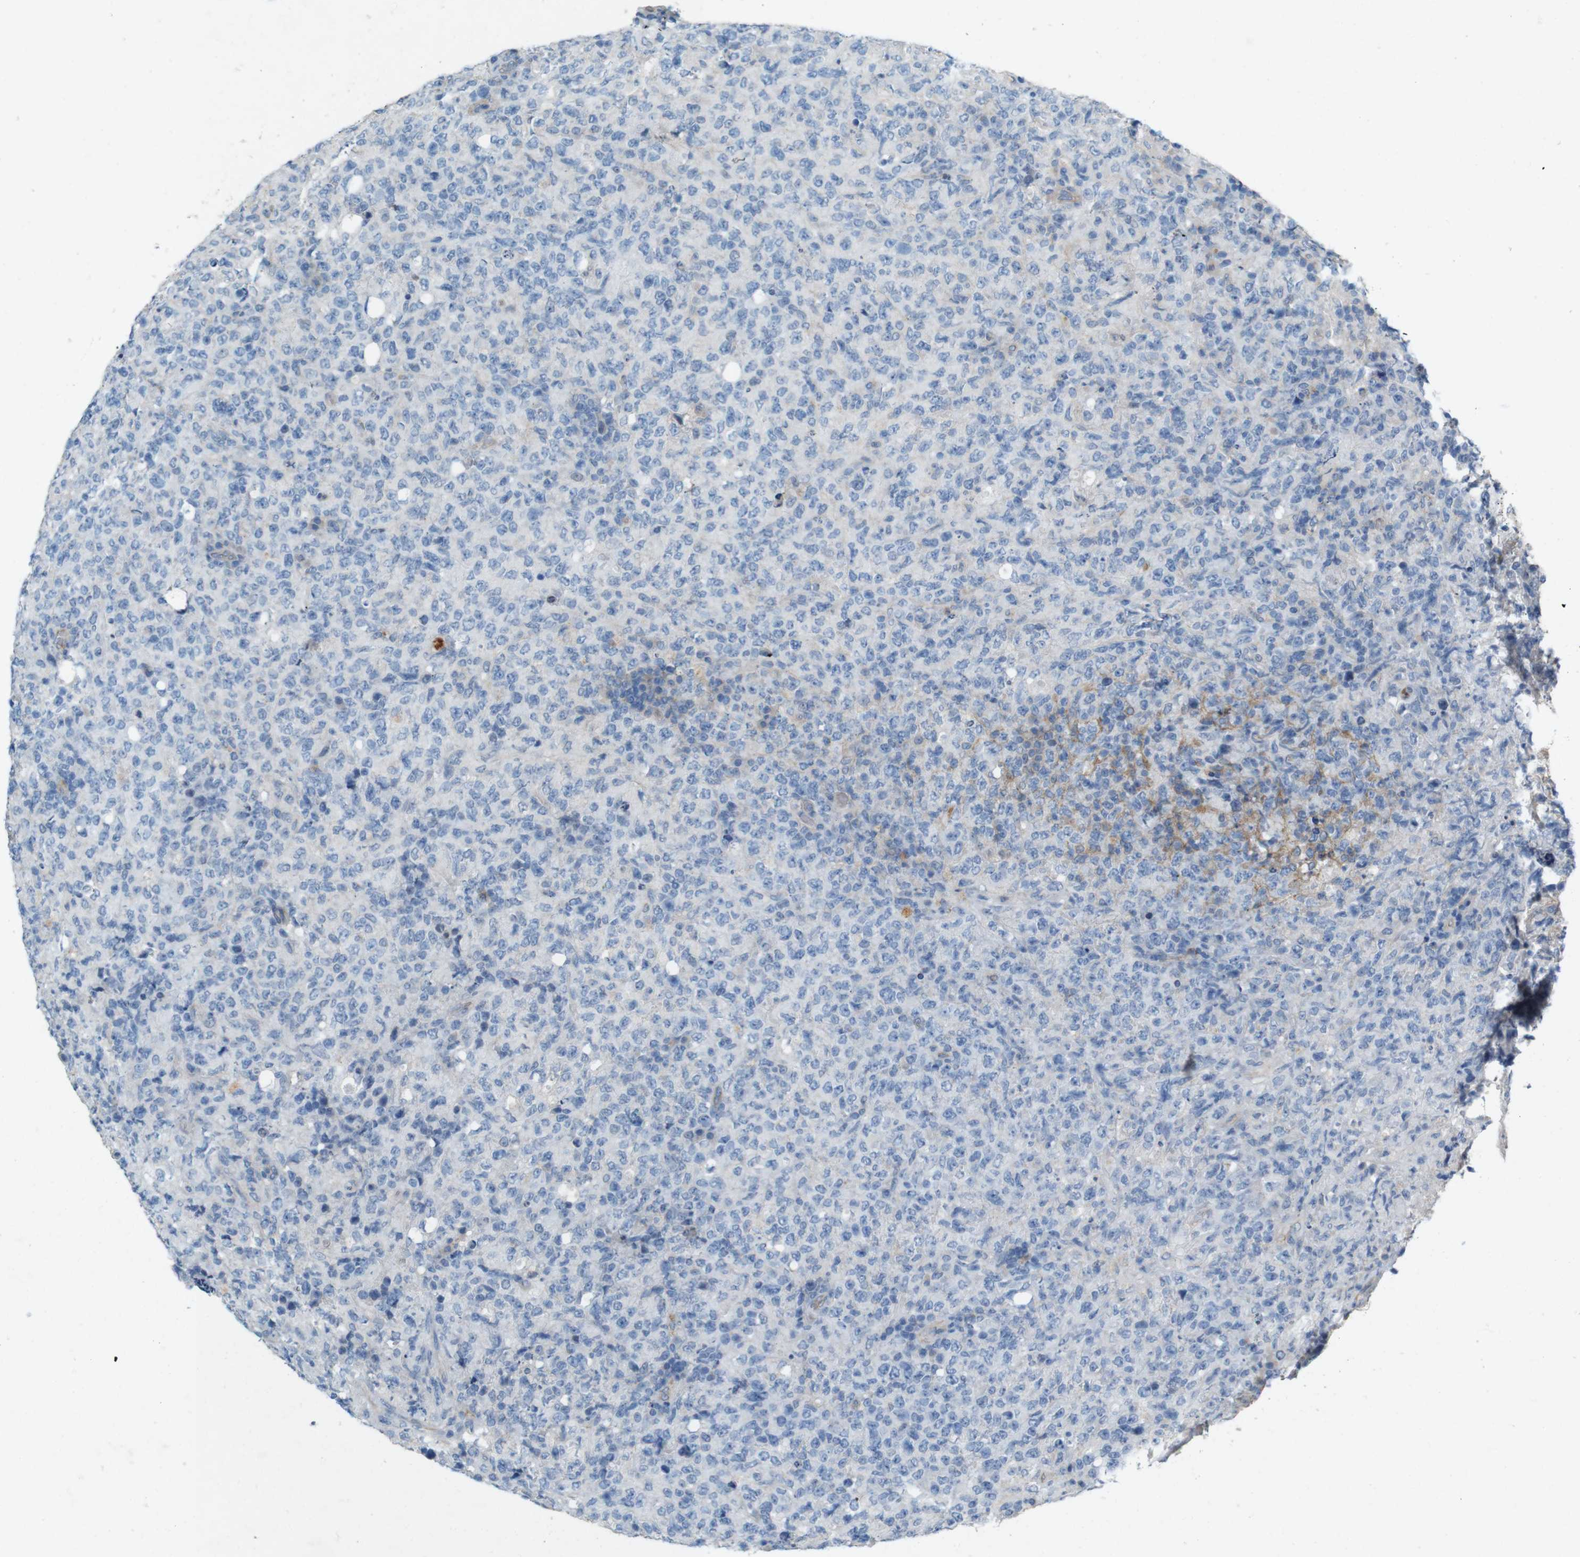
{"staining": {"intensity": "negative", "quantity": "none", "location": "none"}, "tissue": "lymphoma", "cell_type": "Tumor cells", "image_type": "cancer", "snomed": [{"axis": "morphology", "description": "Malignant lymphoma, non-Hodgkin's type, High grade"}, {"axis": "topography", "description": "Tonsil"}], "caption": "Malignant lymphoma, non-Hodgkin's type (high-grade) was stained to show a protein in brown. There is no significant positivity in tumor cells.", "gene": "PVR", "patient": {"sex": "female", "age": 36}}